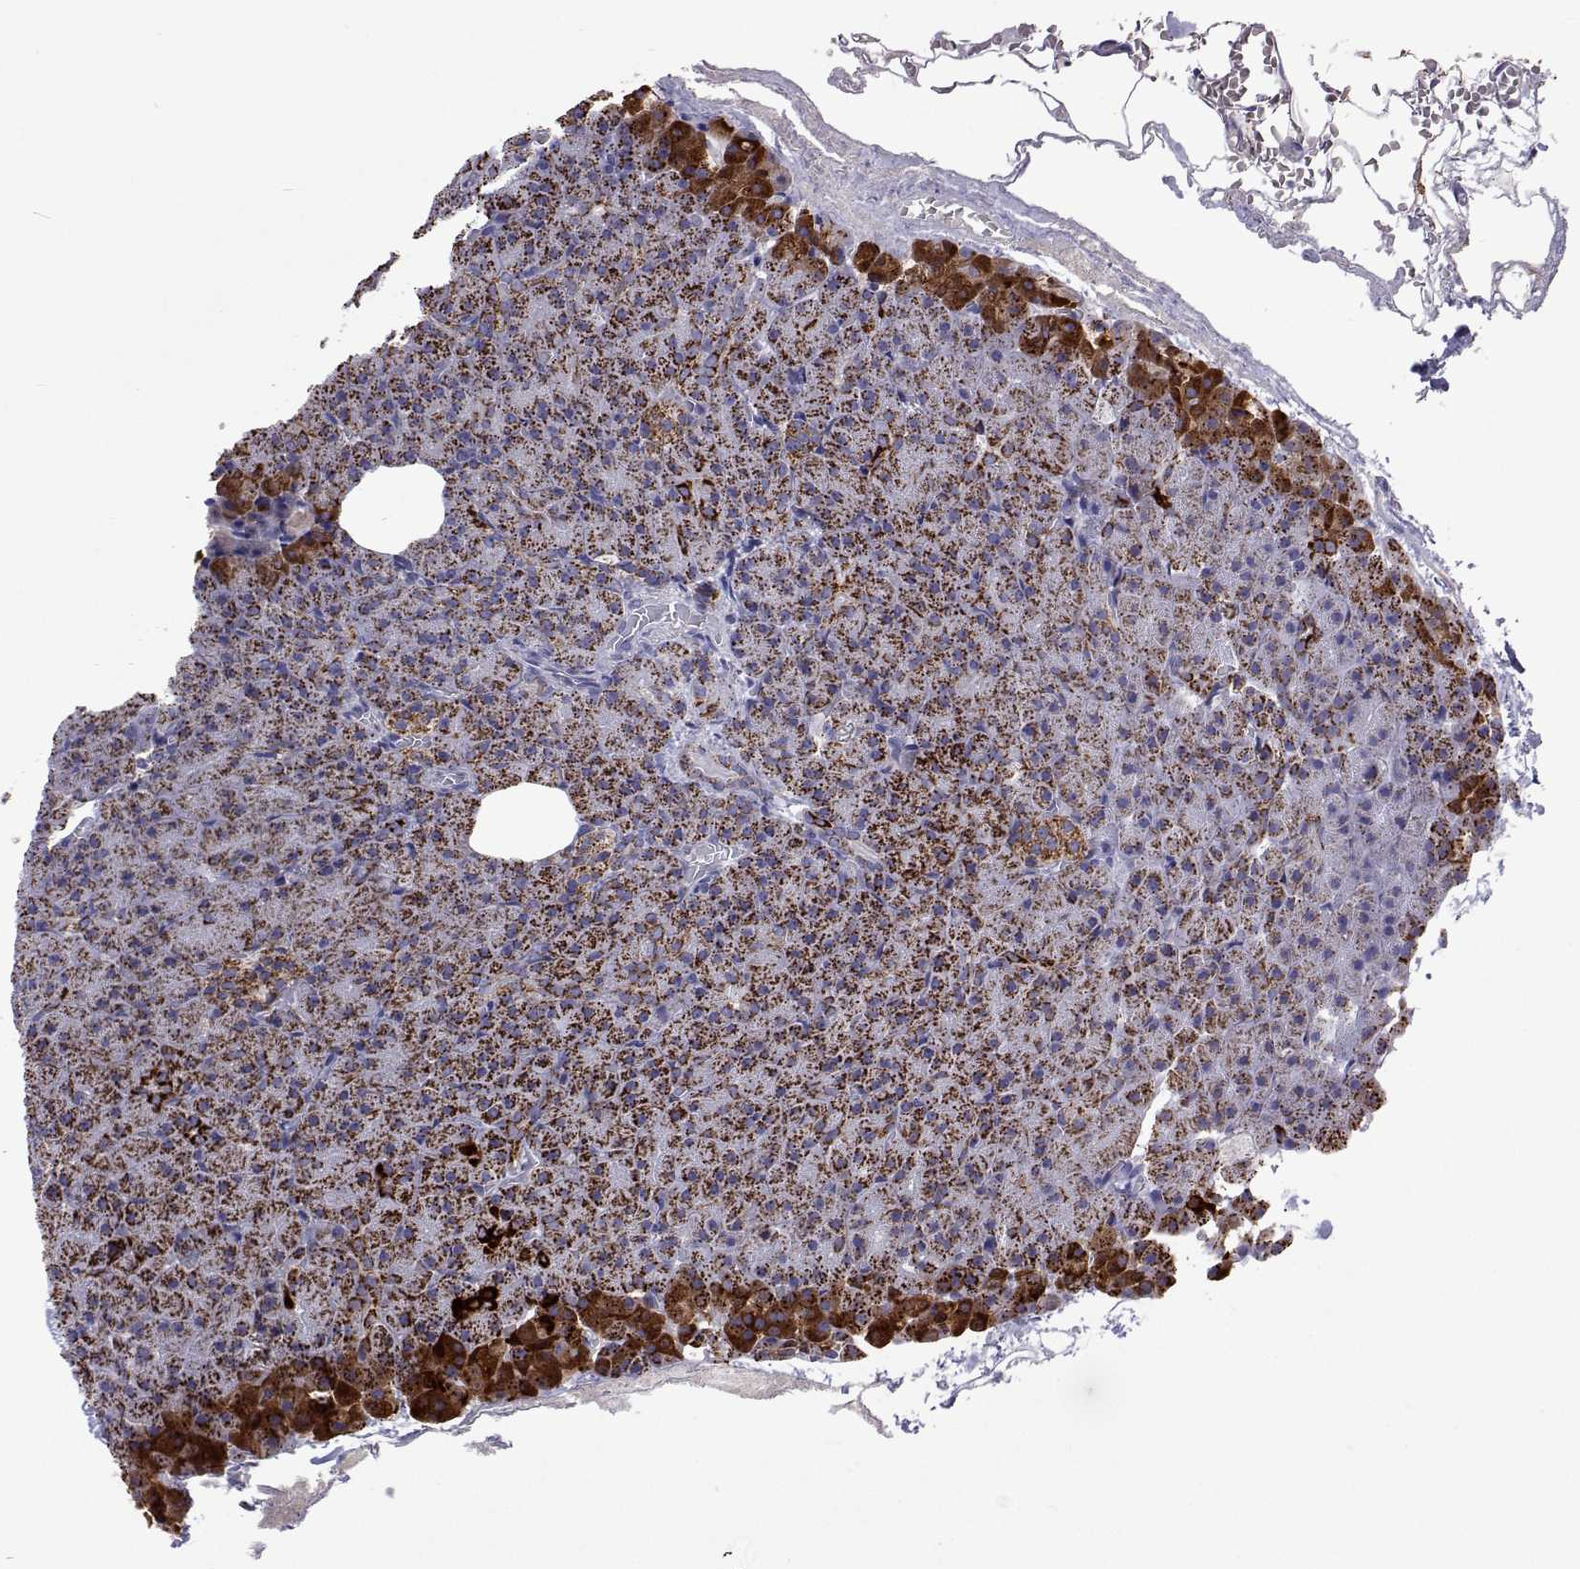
{"staining": {"intensity": "strong", "quantity": "25%-75%", "location": "cytoplasmic/membranous"}, "tissue": "pancreas", "cell_type": "Exocrine glandular cells", "image_type": "normal", "snomed": [{"axis": "morphology", "description": "Normal tissue, NOS"}, {"axis": "topography", "description": "Pancreas"}], "caption": "Human pancreas stained for a protein (brown) displays strong cytoplasmic/membranous positive expression in approximately 25%-75% of exocrine glandular cells.", "gene": "MCCC2", "patient": {"sex": "female", "age": 74}}